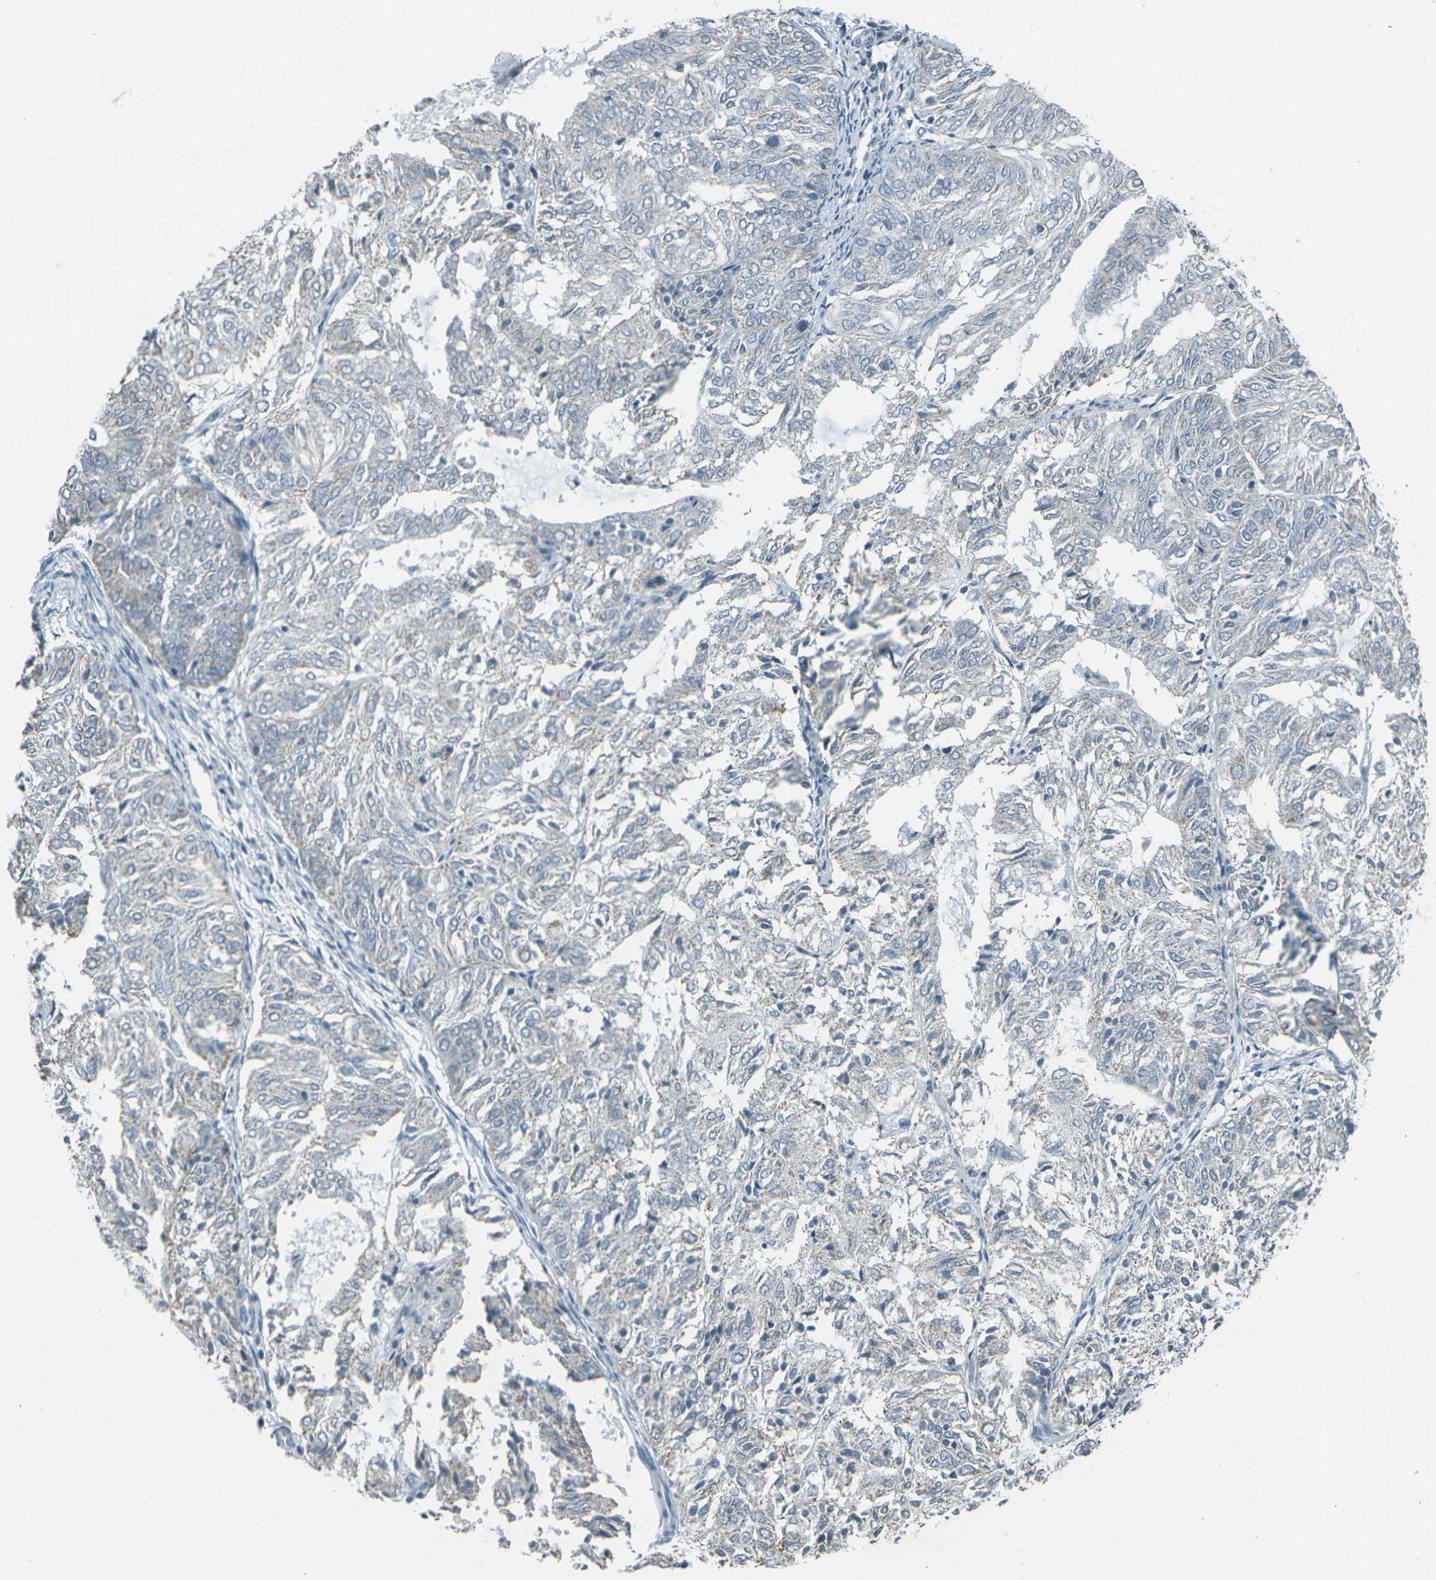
{"staining": {"intensity": "weak", "quantity": "25%-75%", "location": "cytoplasmic/membranous"}, "tissue": "endometrial cancer", "cell_type": "Tumor cells", "image_type": "cancer", "snomed": [{"axis": "morphology", "description": "Adenocarcinoma, NOS"}, {"axis": "topography", "description": "Uterus"}], "caption": "This image shows endometrial cancer stained with immunohistochemistry to label a protein in brown. The cytoplasmic/membranous of tumor cells show weak positivity for the protein. Nuclei are counter-stained blue.", "gene": "H2BC1", "patient": {"sex": "female", "age": 60}}